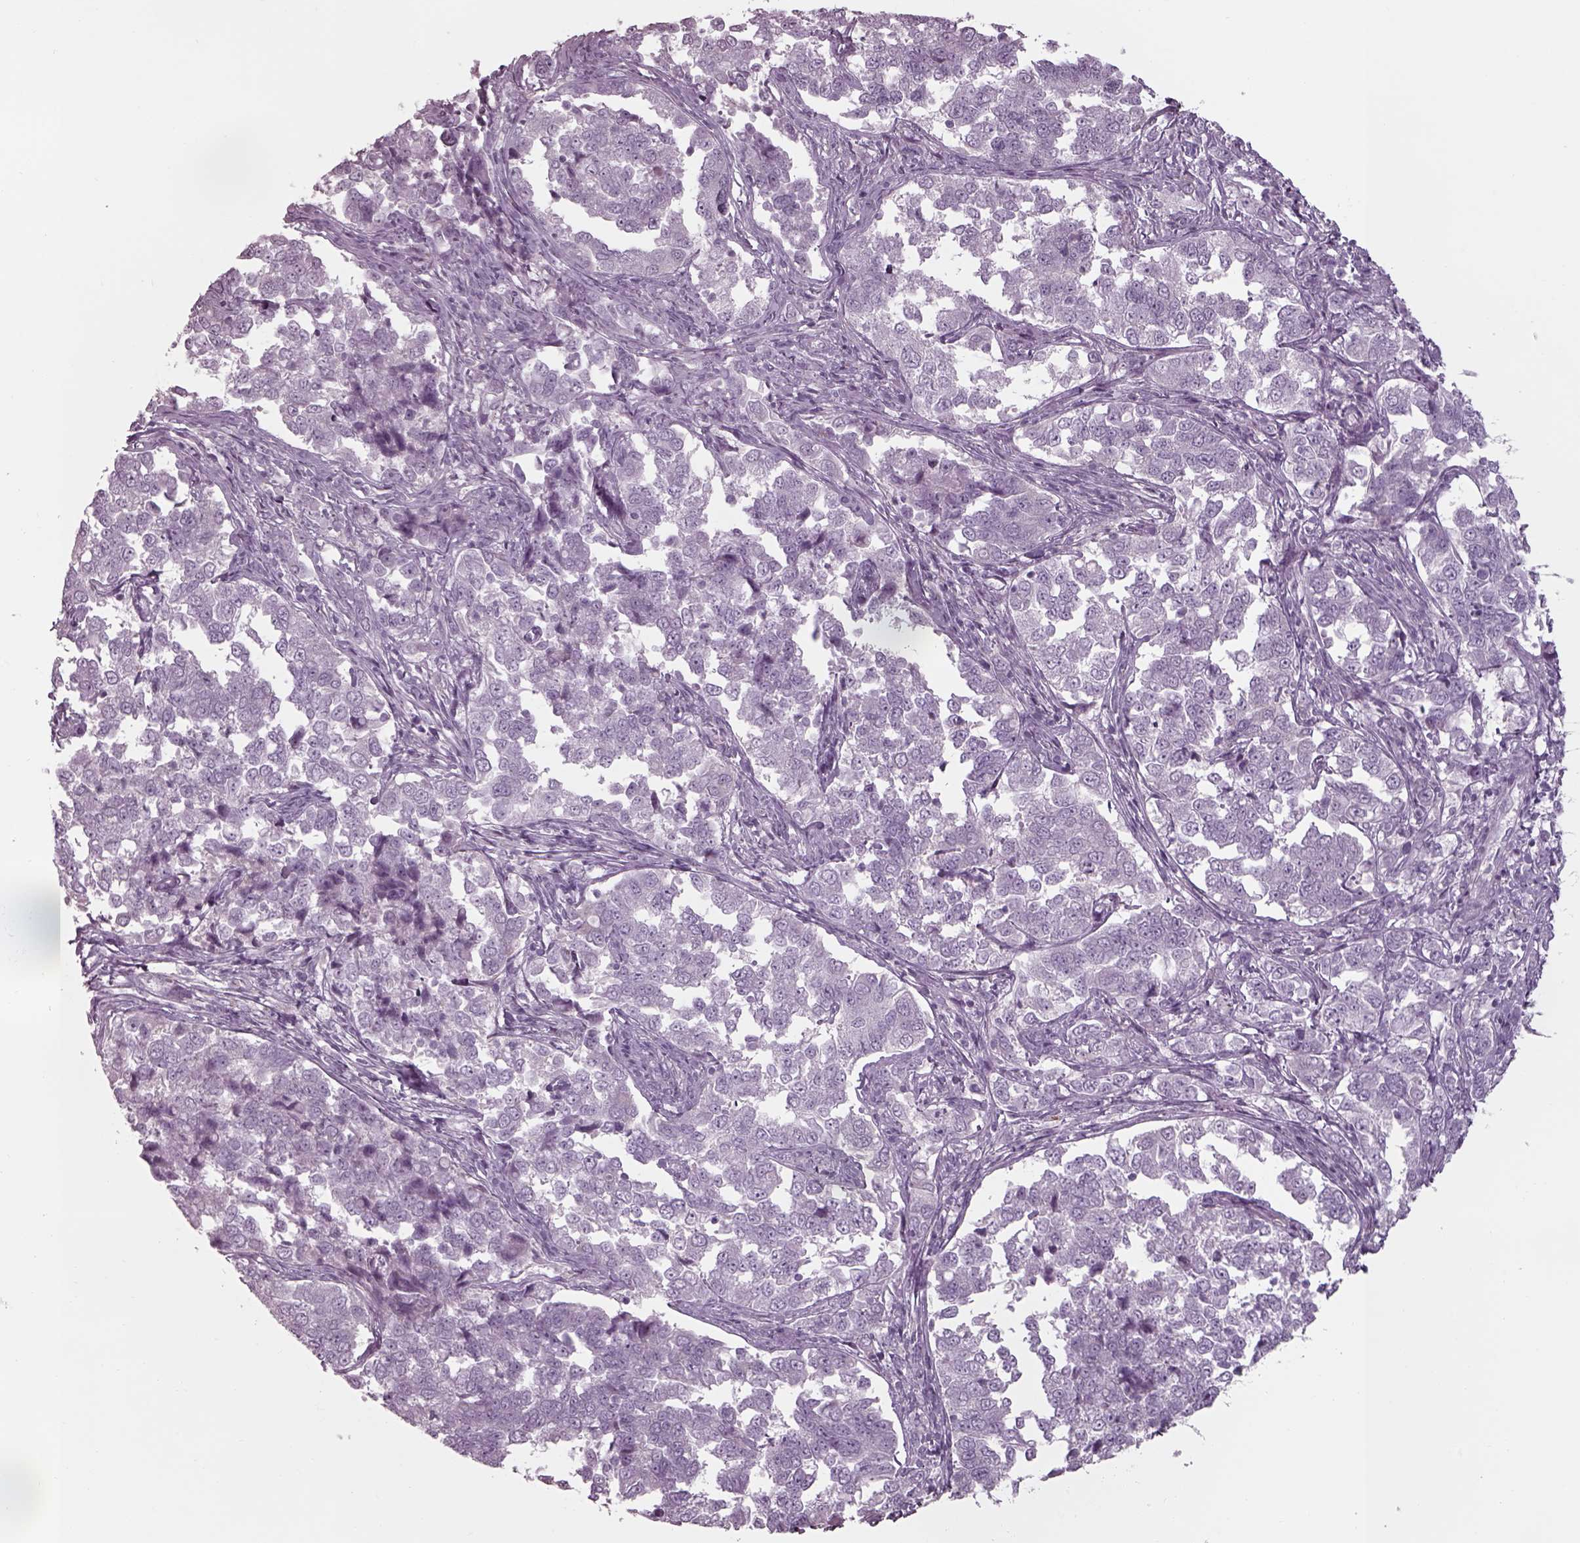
{"staining": {"intensity": "negative", "quantity": "none", "location": "none"}, "tissue": "endometrial cancer", "cell_type": "Tumor cells", "image_type": "cancer", "snomed": [{"axis": "morphology", "description": "Adenocarcinoma, NOS"}, {"axis": "topography", "description": "Endometrium"}], "caption": "Immunohistochemistry micrograph of neoplastic tissue: endometrial cancer (adenocarcinoma) stained with DAB (3,3'-diaminobenzidine) demonstrates no significant protein staining in tumor cells.", "gene": "SEPTIN14", "patient": {"sex": "female", "age": 43}}